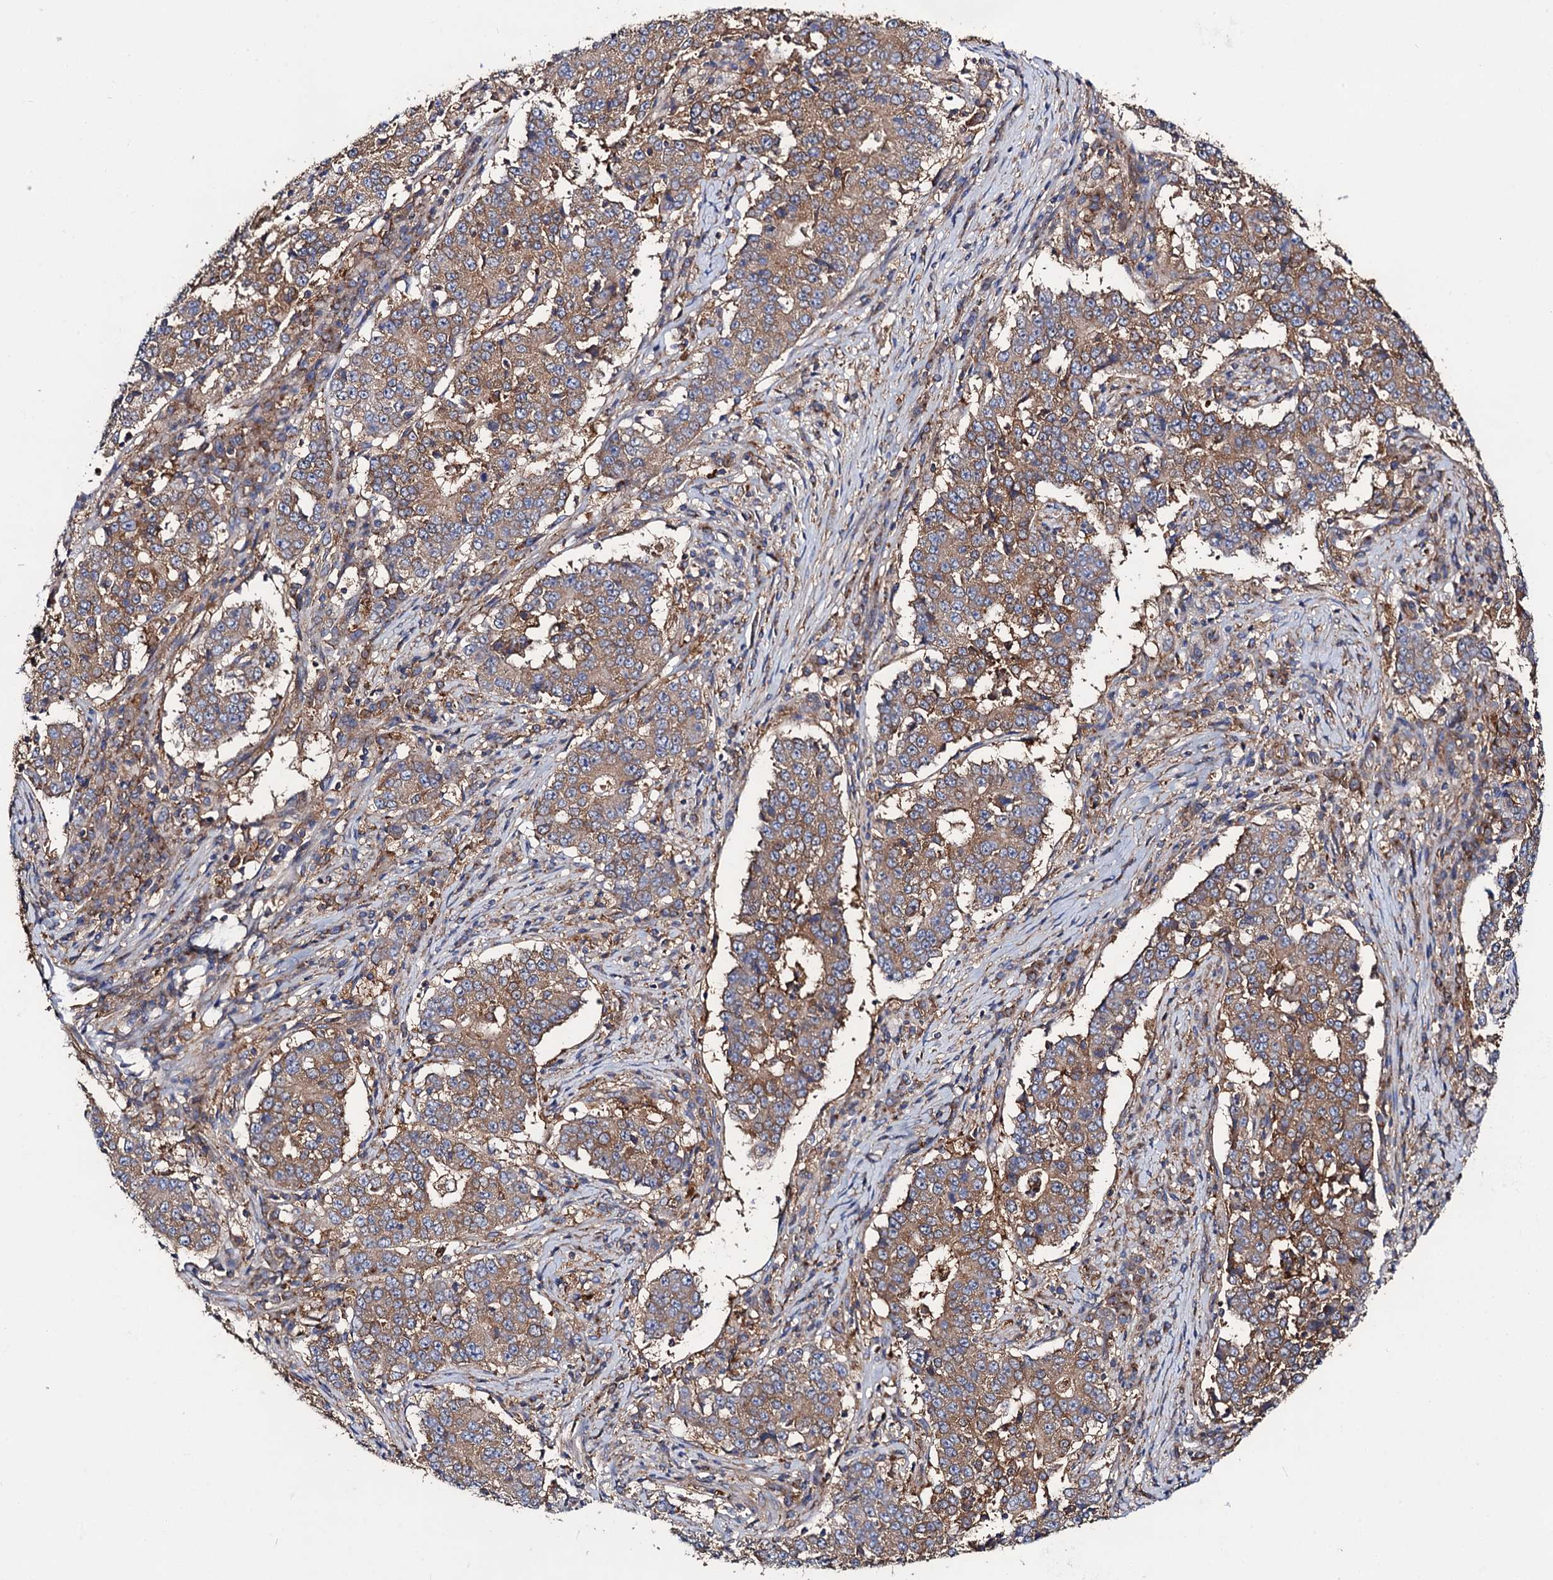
{"staining": {"intensity": "moderate", "quantity": ">75%", "location": "cytoplasmic/membranous"}, "tissue": "stomach cancer", "cell_type": "Tumor cells", "image_type": "cancer", "snomed": [{"axis": "morphology", "description": "Adenocarcinoma, NOS"}, {"axis": "topography", "description": "Stomach"}], "caption": "Stomach cancer (adenocarcinoma) stained with a brown dye displays moderate cytoplasmic/membranous positive expression in about >75% of tumor cells.", "gene": "DYDC1", "patient": {"sex": "male", "age": 59}}